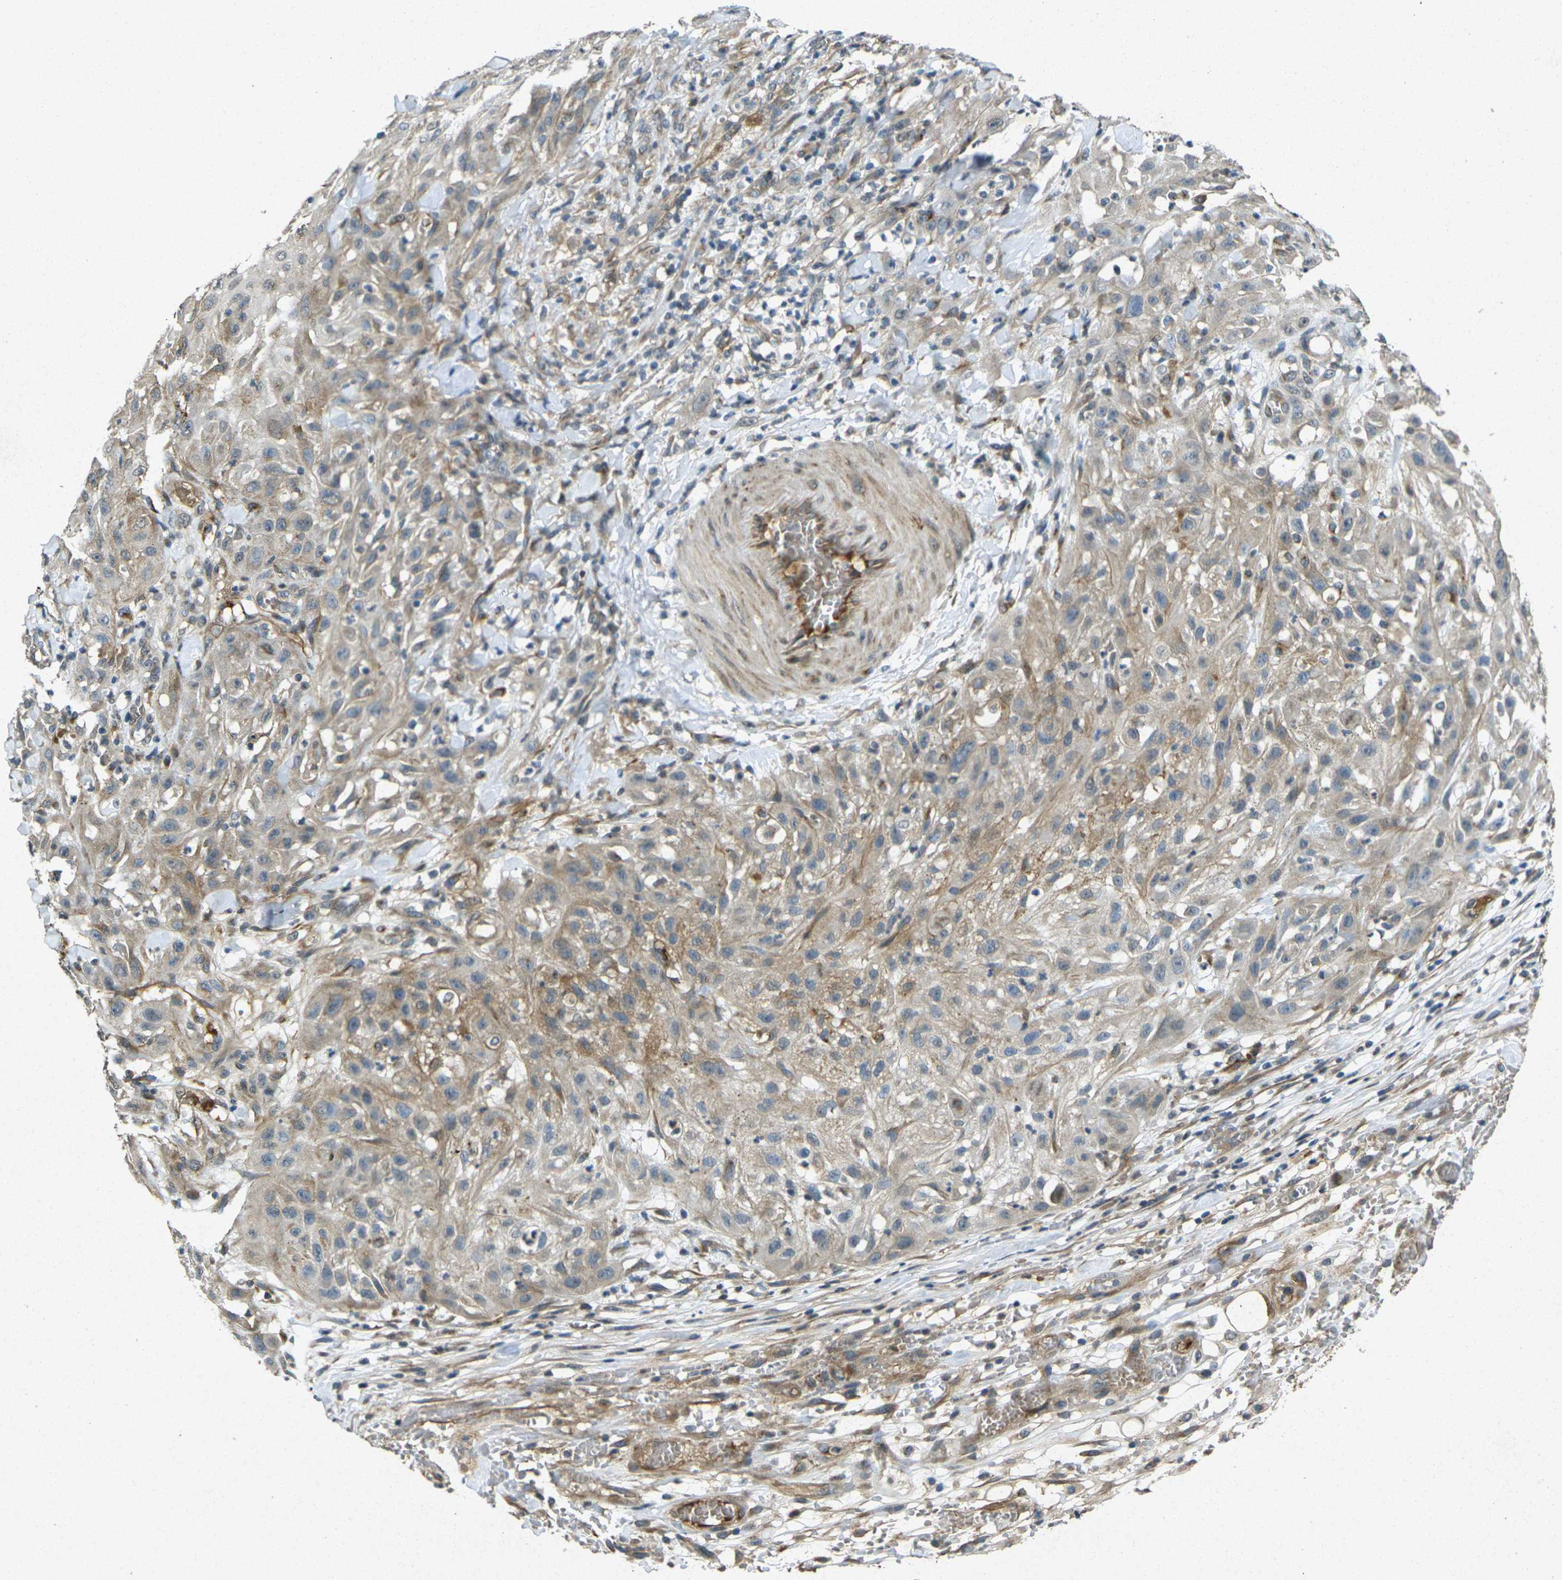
{"staining": {"intensity": "moderate", "quantity": "25%-75%", "location": "cytoplasmic/membranous"}, "tissue": "skin cancer", "cell_type": "Tumor cells", "image_type": "cancer", "snomed": [{"axis": "morphology", "description": "Squamous cell carcinoma, NOS"}, {"axis": "topography", "description": "Skin"}], "caption": "There is medium levels of moderate cytoplasmic/membranous positivity in tumor cells of skin cancer, as demonstrated by immunohistochemical staining (brown color).", "gene": "RGMA", "patient": {"sex": "male", "age": 75}}